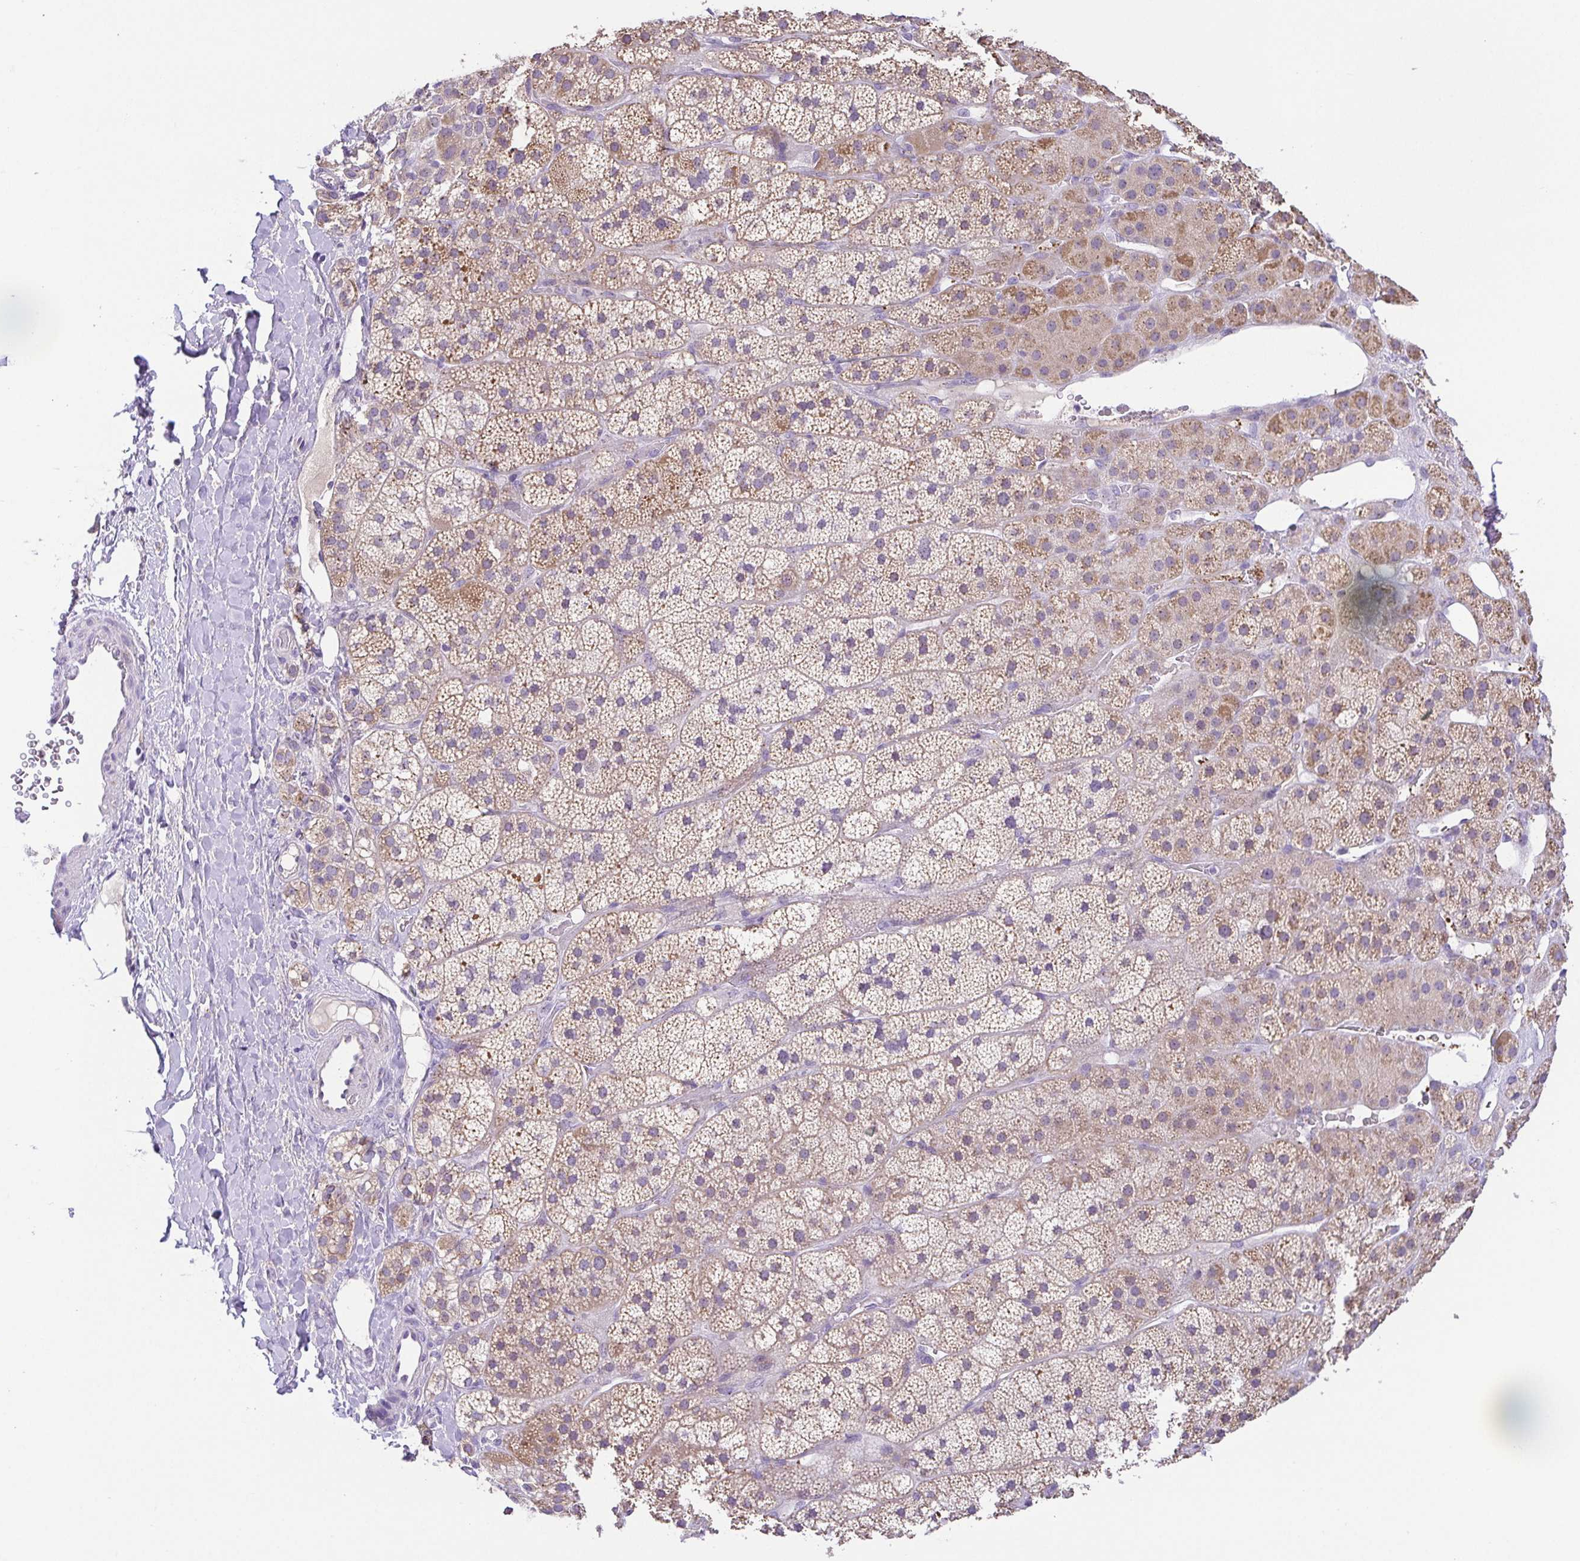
{"staining": {"intensity": "weak", "quantity": "25%-75%", "location": "cytoplasmic/membranous"}, "tissue": "adrenal gland", "cell_type": "Glandular cells", "image_type": "normal", "snomed": [{"axis": "morphology", "description": "Normal tissue, NOS"}, {"axis": "topography", "description": "Adrenal gland"}], "caption": "This image displays IHC staining of normal adrenal gland, with low weak cytoplasmic/membranous expression in about 25%-75% of glandular cells.", "gene": "SLC13A1", "patient": {"sex": "male", "age": 57}}